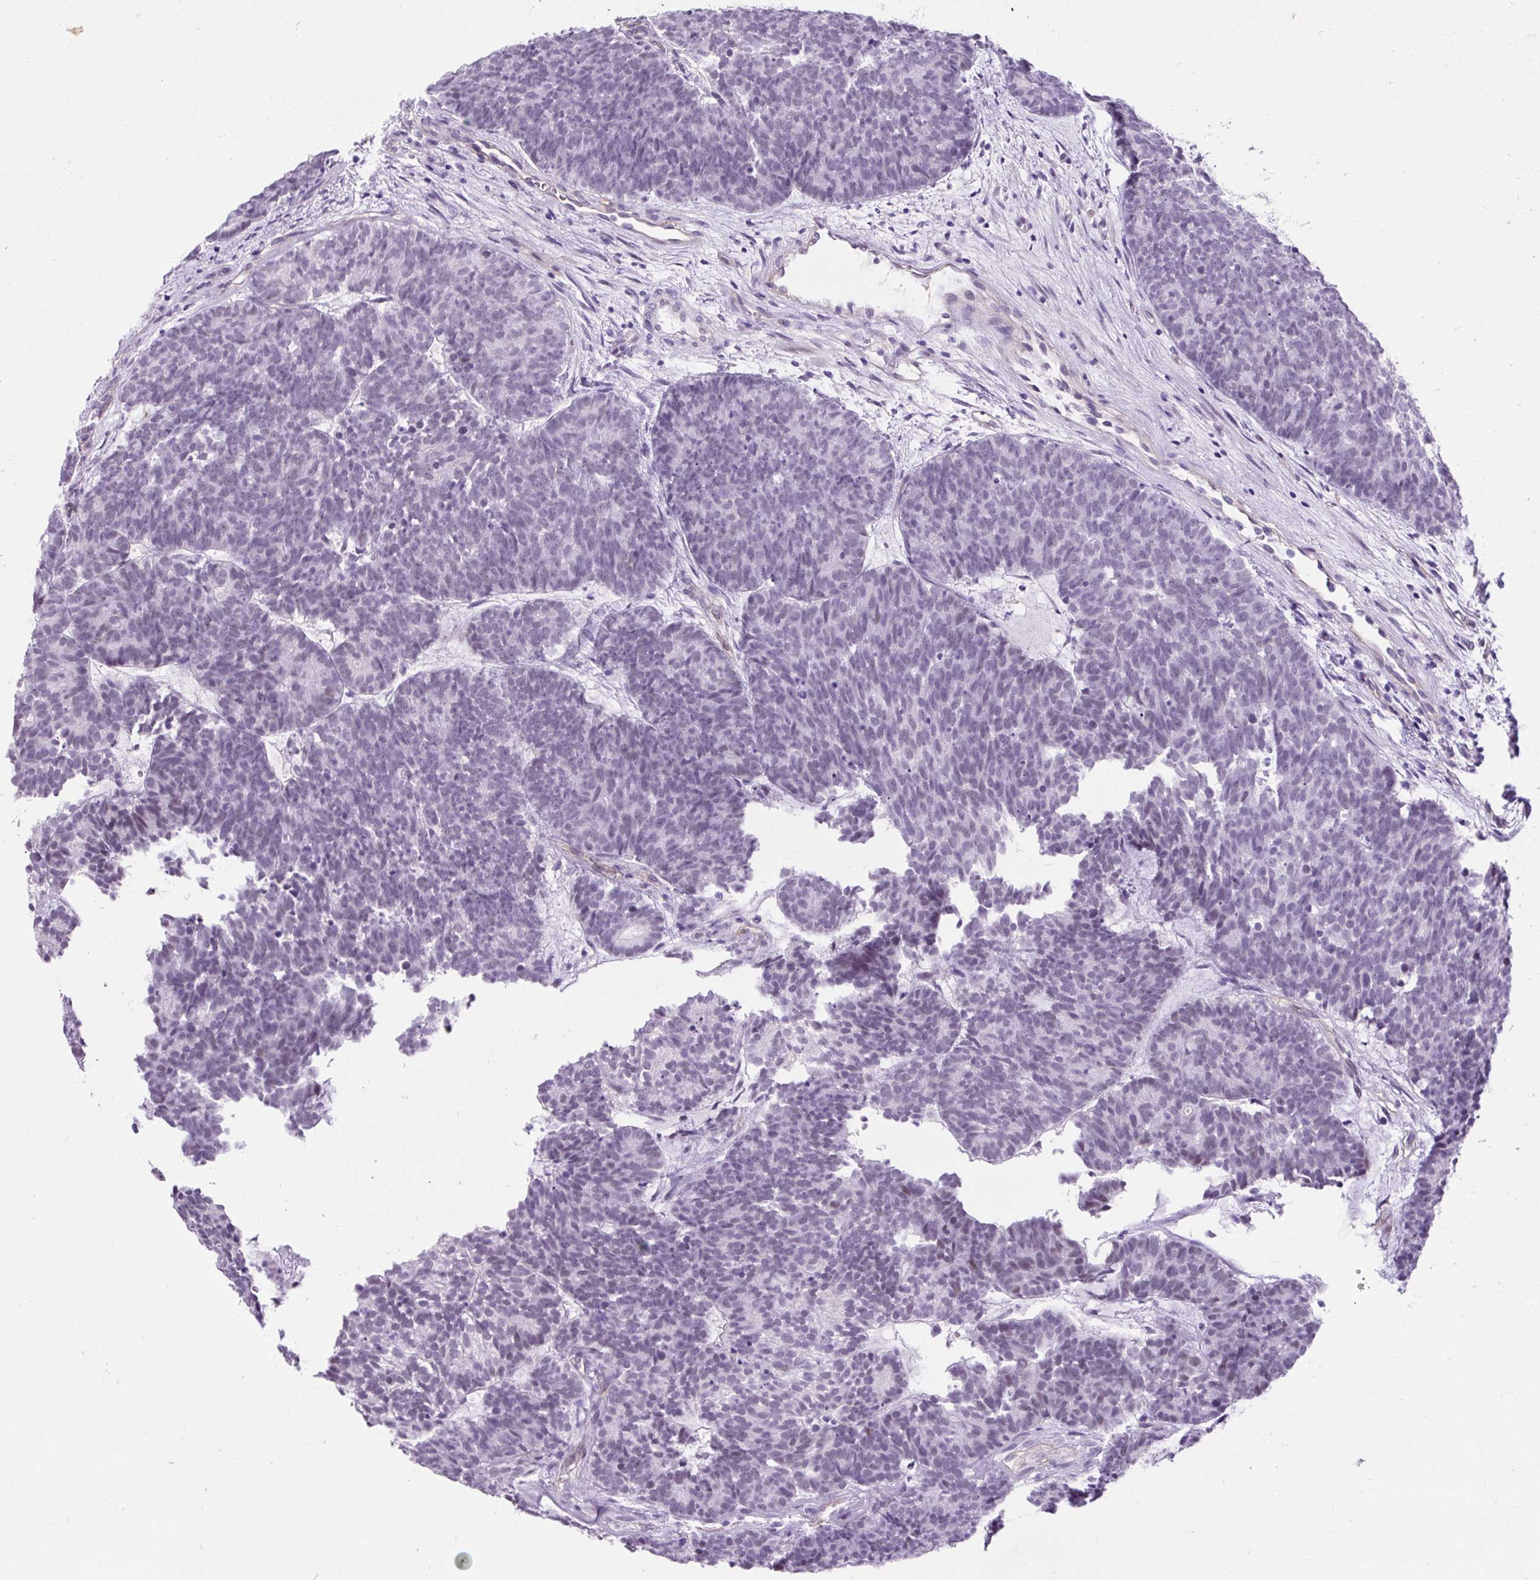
{"staining": {"intensity": "negative", "quantity": "none", "location": "none"}, "tissue": "head and neck cancer", "cell_type": "Tumor cells", "image_type": "cancer", "snomed": [{"axis": "morphology", "description": "Adenocarcinoma, NOS"}, {"axis": "topography", "description": "Head-Neck"}], "caption": "Micrograph shows no significant protein positivity in tumor cells of head and neck cancer.", "gene": "KRT12", "patient": {"sex": "female", "age": 81}}